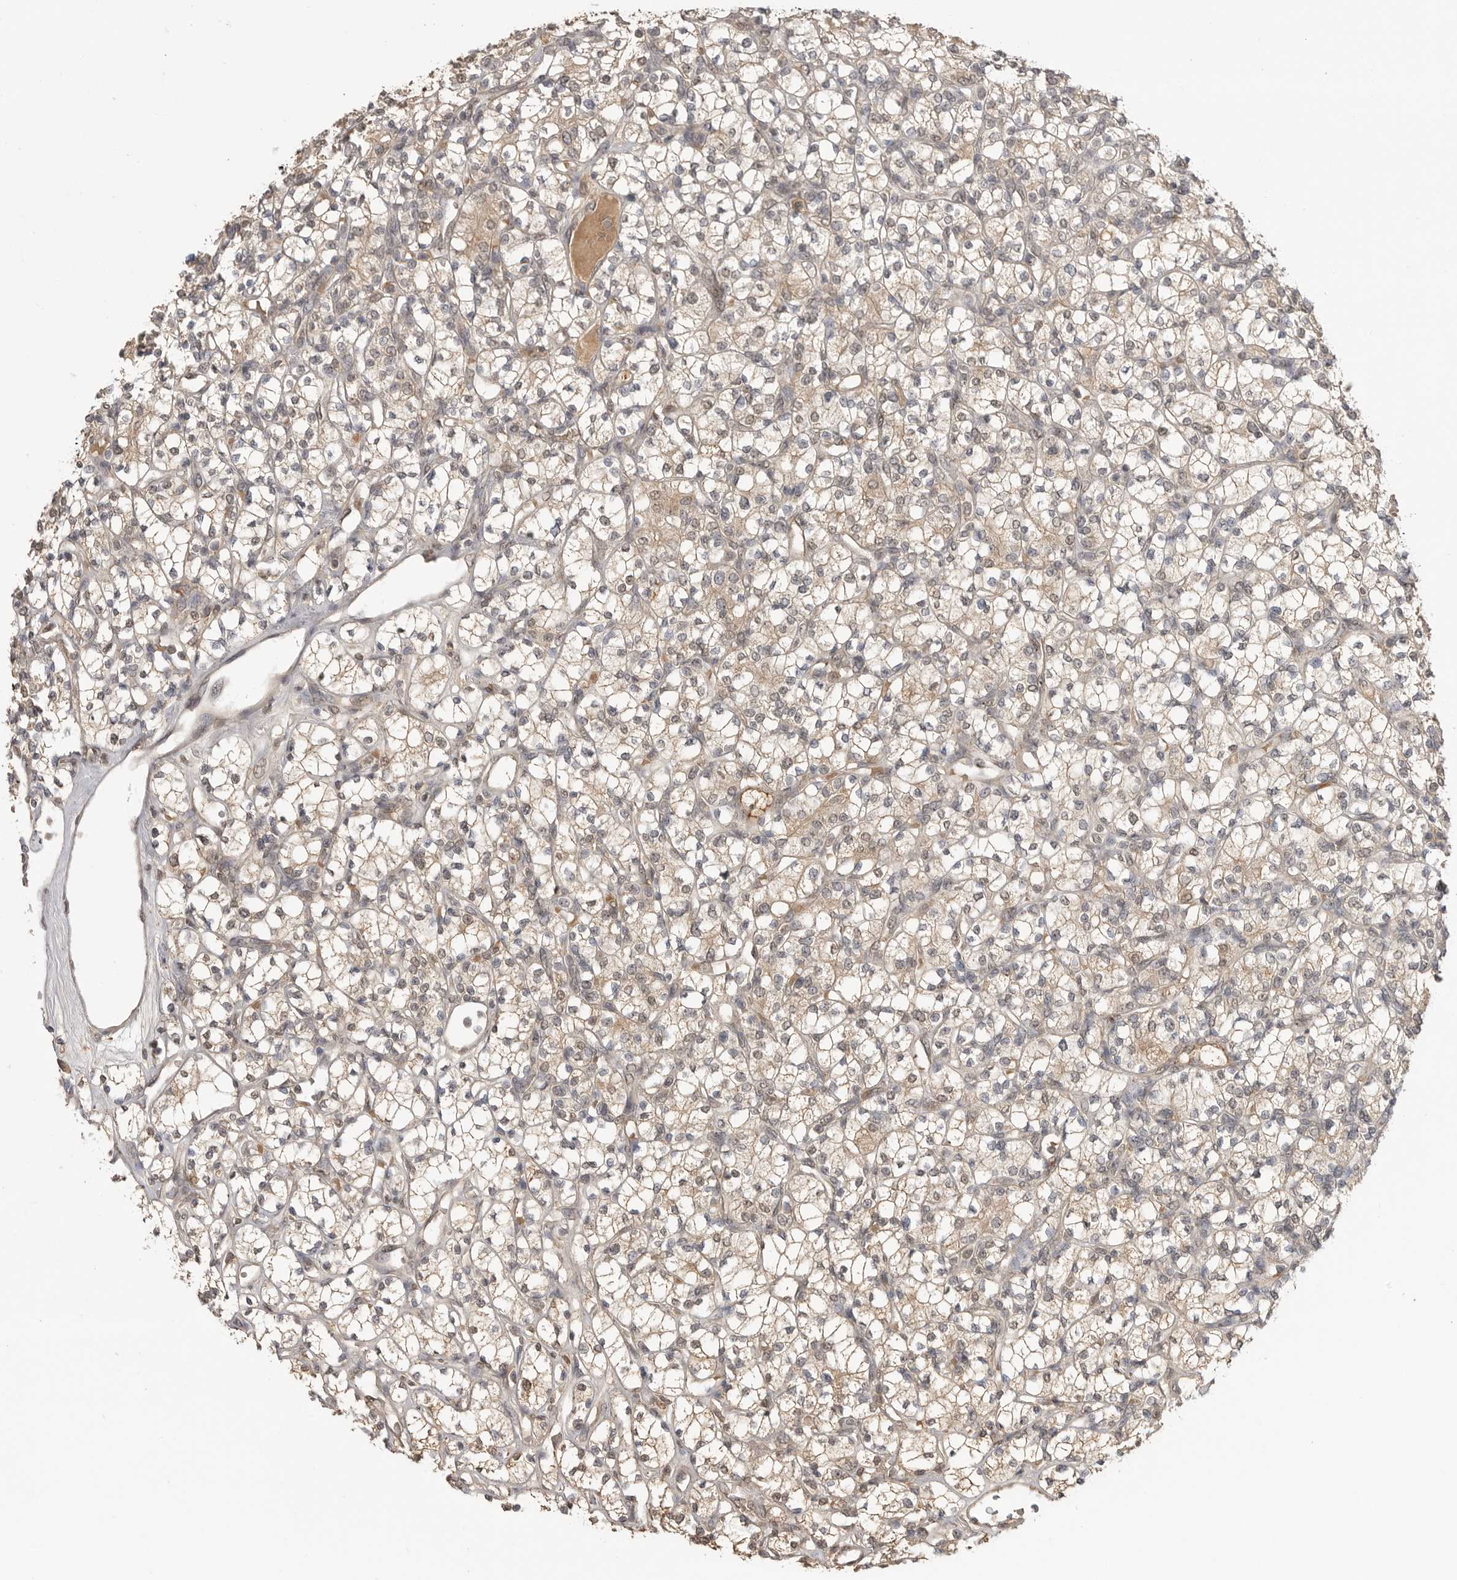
{"staining": {"intensity": "weak", "quantity": "25%-75%", "location": "cytoplasmic/membranous,nuclear"}, "tissue": "renal cancer", "cell_type": "Tumor cells", "image_type": "cancer", "snomed": [{"axis": "morphology", "description": "Adenocarcinoma, NOS"}, {"axis": "topography", "description": "Kidney"}], "caption": "Human renal cancer (adenocarcinoma) stained for a protein (brown) exhibits weak cytoplasmic/membranous and nuclear positive staining in approximately 25%-75% of tumor cells.", "gene": "ASPSCR1", "patient": {"sex": "male", "age": 77}}